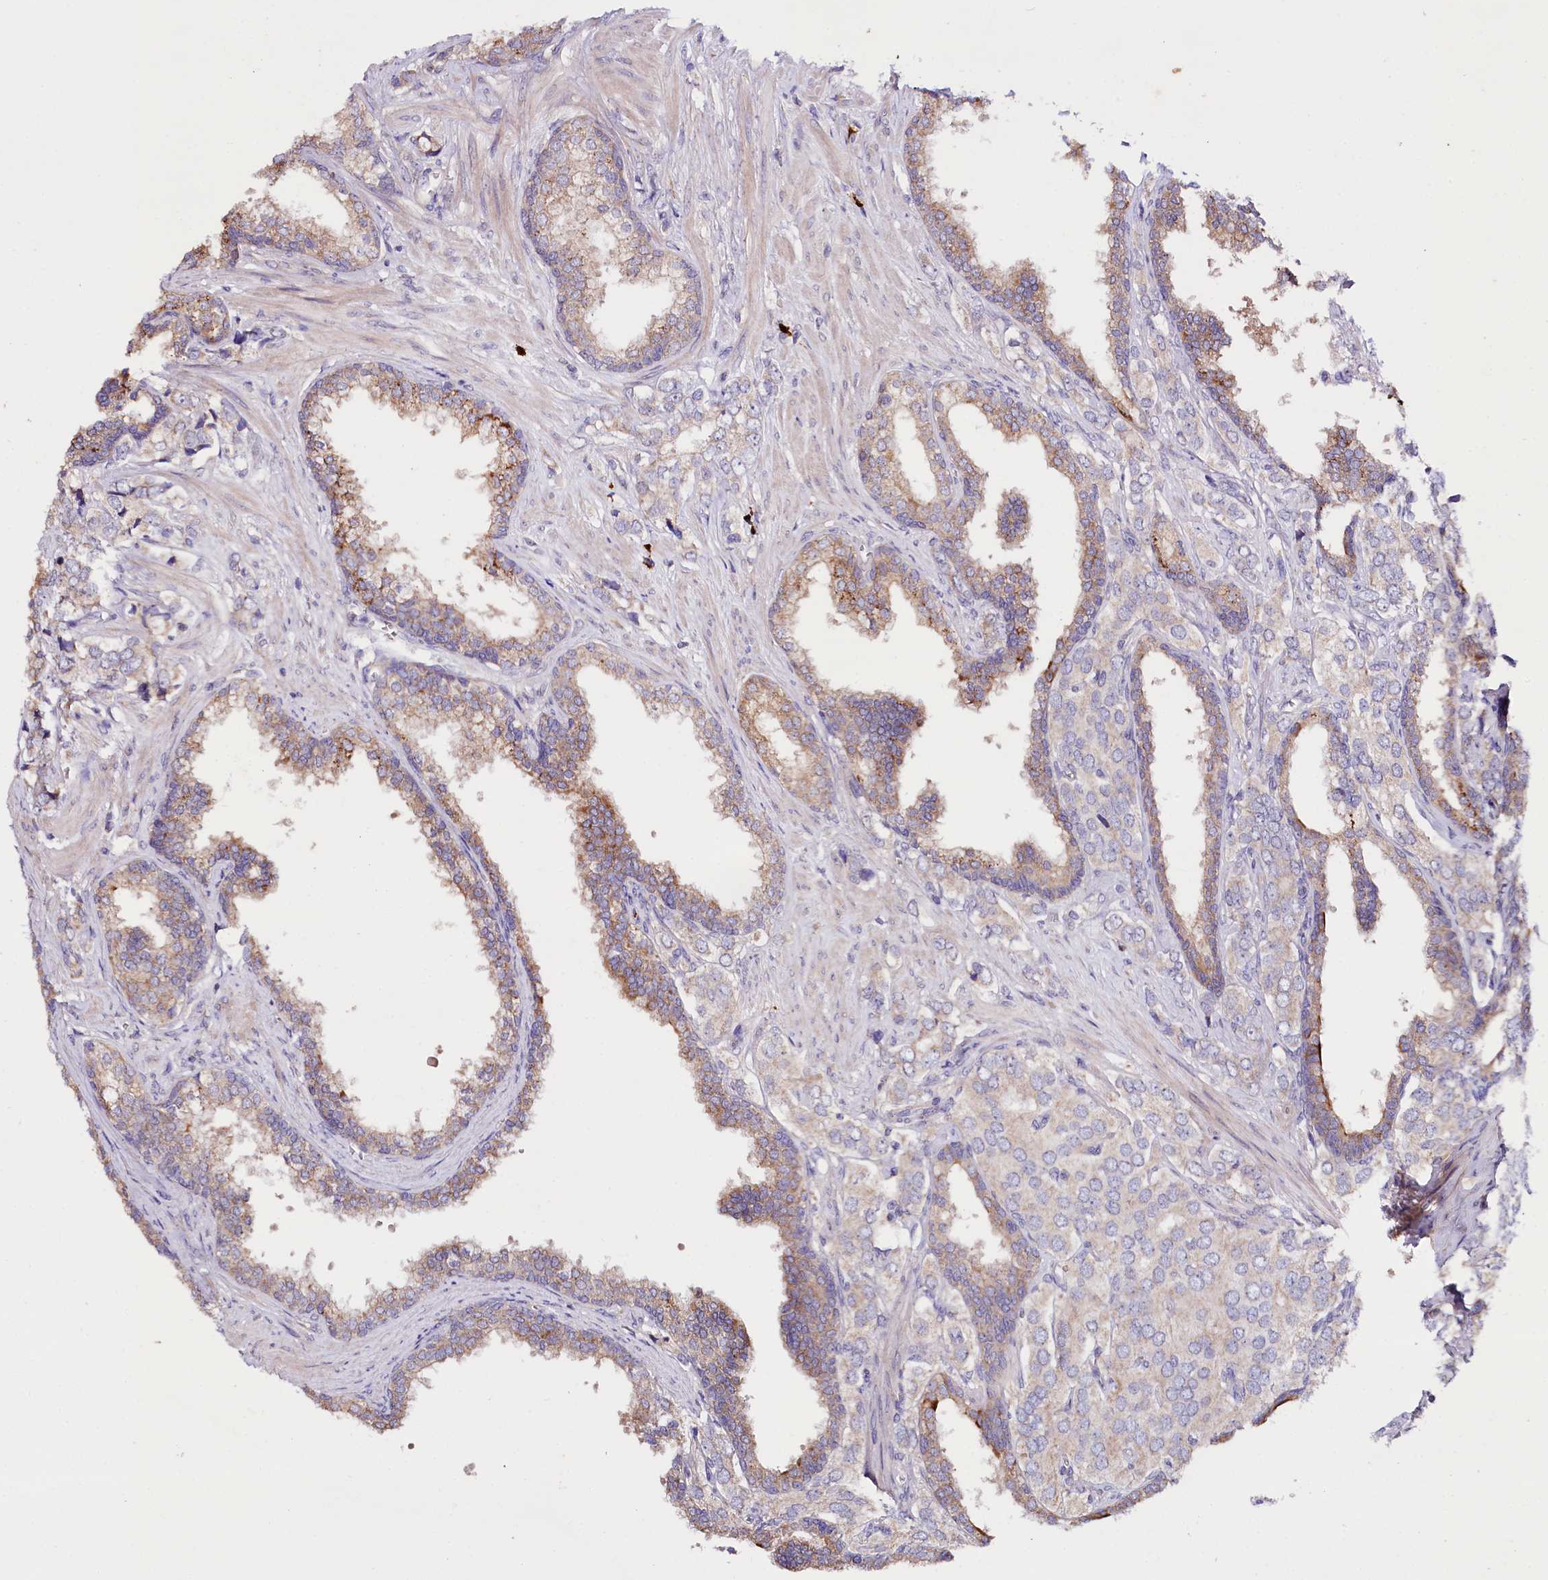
{"staining": {"intensity": "negative", "quantity": "none", "location": "none"}, "tissue": "prostate cancer", "cell_type": "Tumor cells", "image_type": "cancer", "snomed": [{"axis": "morphology", "description": "Adenocarcinoma, High grade"}, {"axis": "topography", "description": "Prostate"}], "caption": "There is no significant positivity in tumor cells of prostate high-grade adenocarcinoma.", "gene": "ZNF45", "patient": {"sex": "male", "age": 66}}